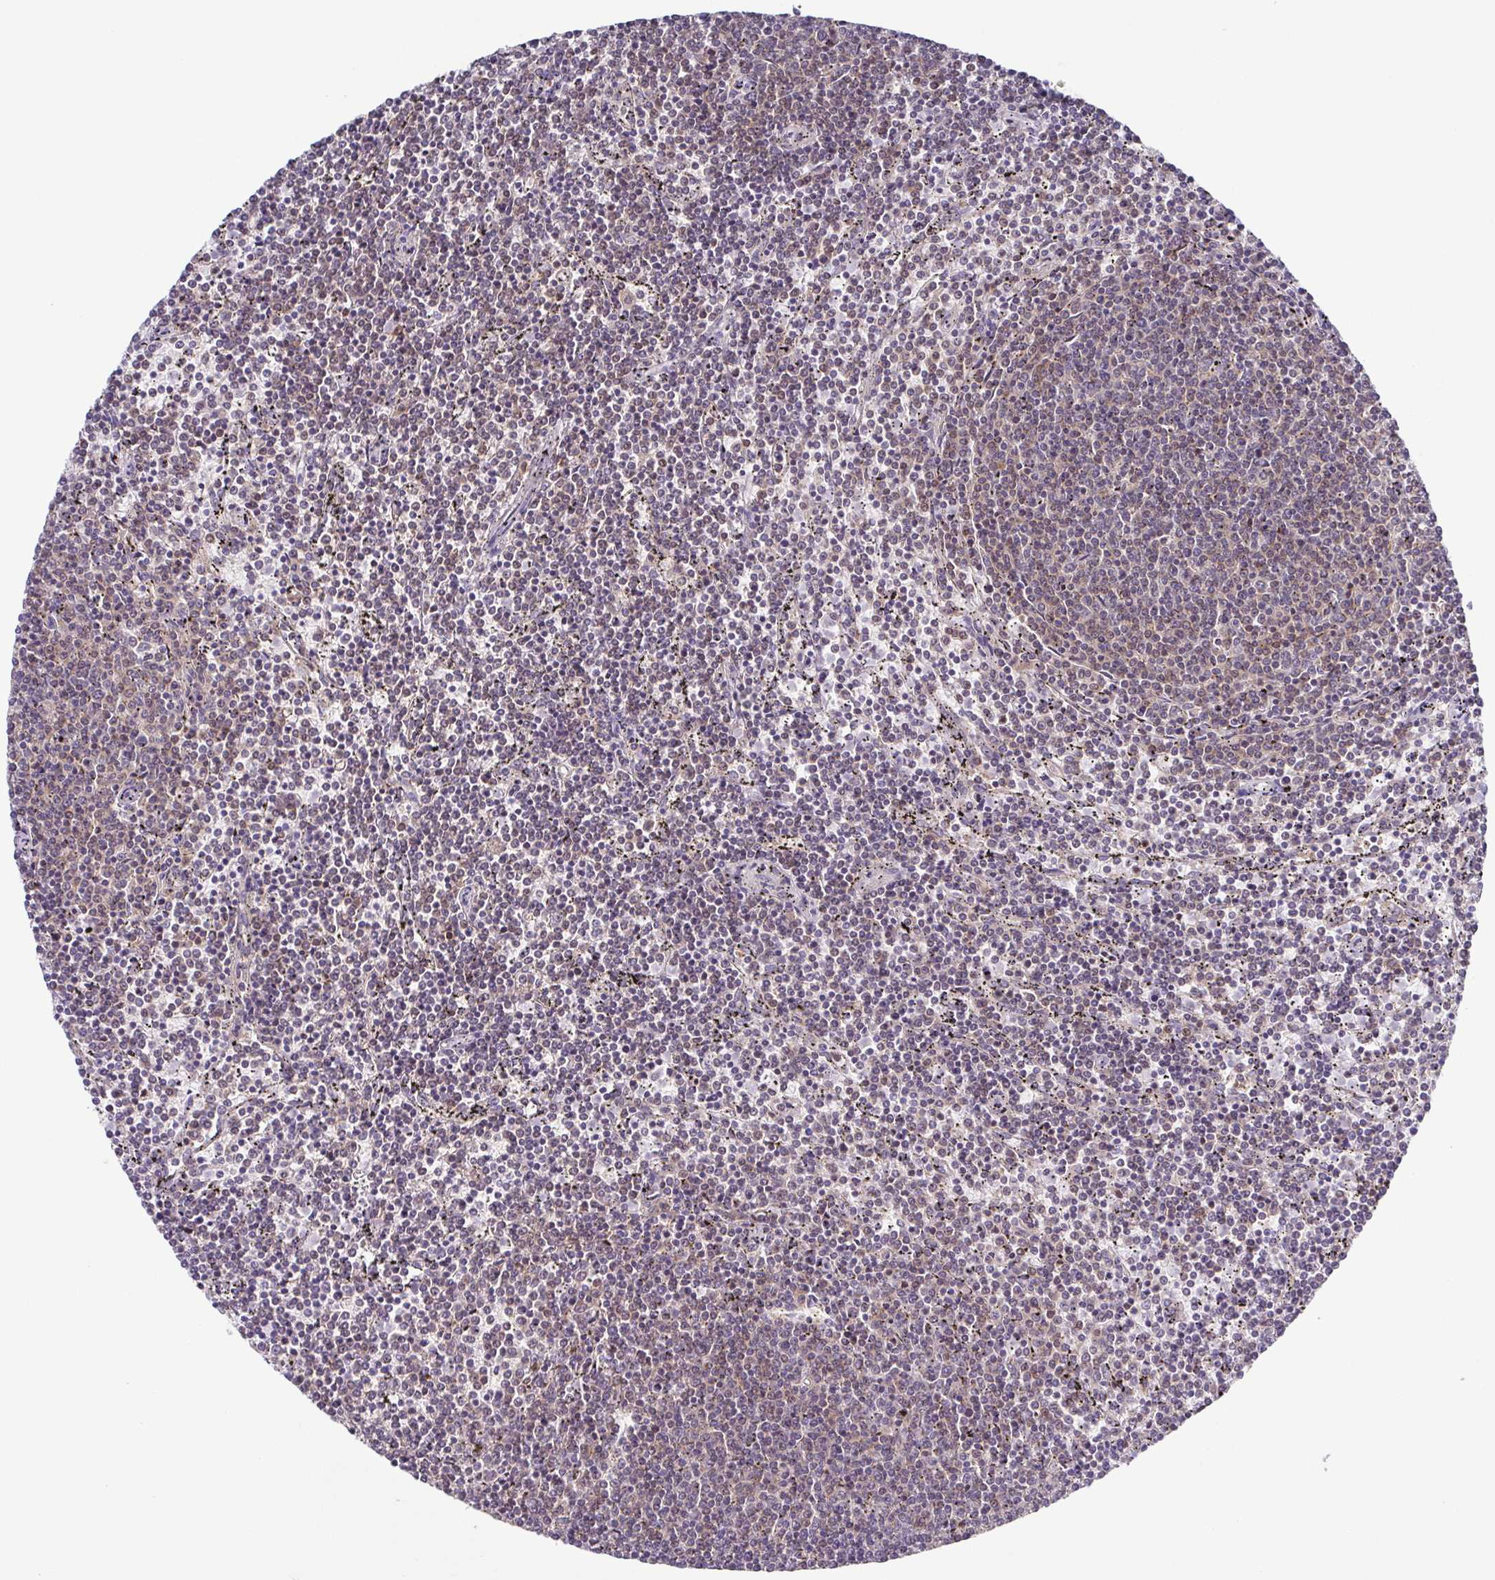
{"staining": {"intensity": "negative", "quantity": "none", "location": "none"}, "tissue": "lymphoma", "cell_type": "Tumor cells", "image_type": "cancer", "snomed": [{"axis": "morphology", "description": "Malignant lymphoma, non-Hodgkin's type, Low grade"}, {"axis": "topography", "description": "Spleen"}], "caption": "Protein analysis of lymphoma shows no significant positivity in tumor cells.", "gene": "UBE2Q1", "patient": {"sex": "female", "age": 50}}